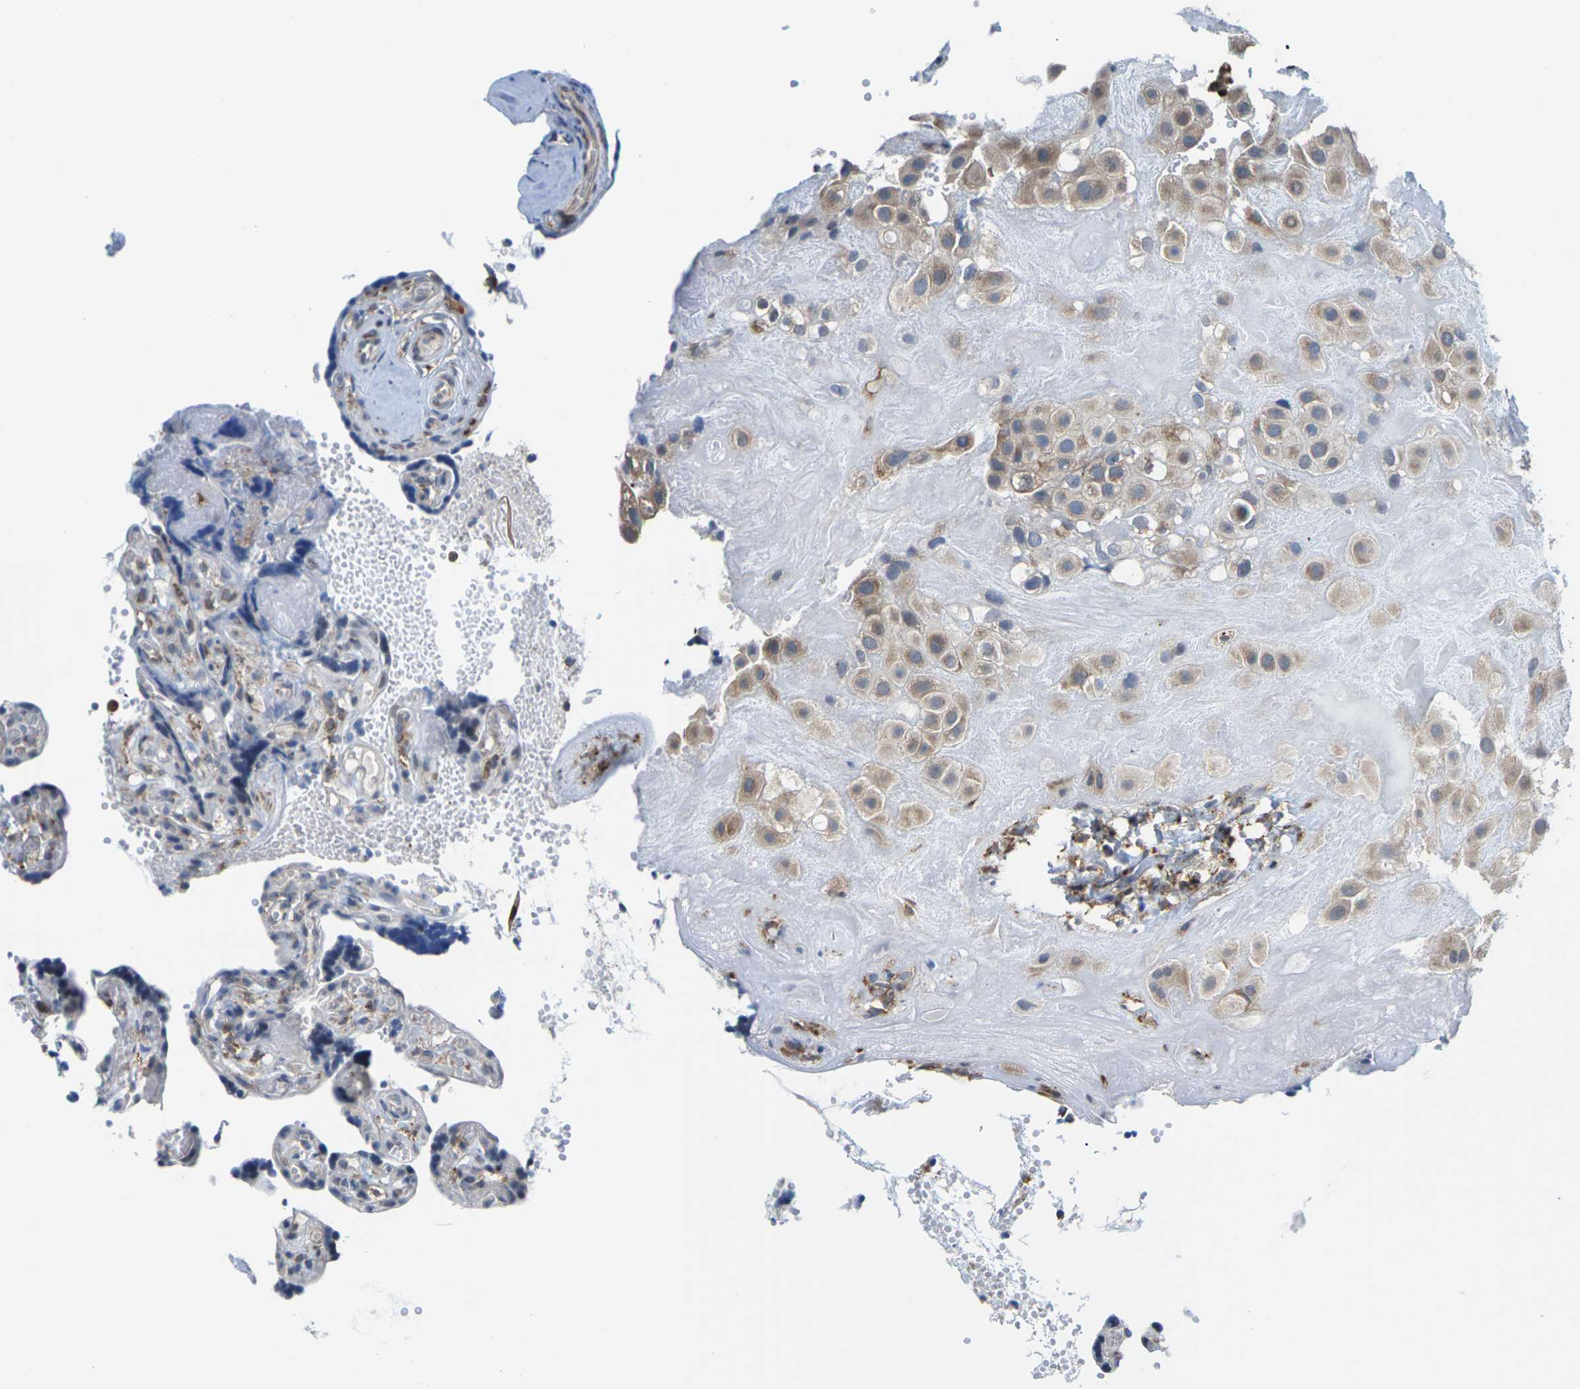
{"staining": {"intensity": "moderate", "quantity": ">75%", "location": "cytoplasmic/membranous"}, "tissue": "placenta", "cell_type": "Decidual cells", "image_type": "normal", "snomed": [{"axis": "morphology", "description": "Normal tissue, NOS"}, {"axis": "topography", "description": "Placenta"}], "caption": "About >75% of decidual cells in benign placenta reveal moderate cytoplasmic/membranous protein expression as visualized by brown immunohistochemical staining.", "gene": "PDZK1IP1", "patient": {"sex": "female", "age": 30}}